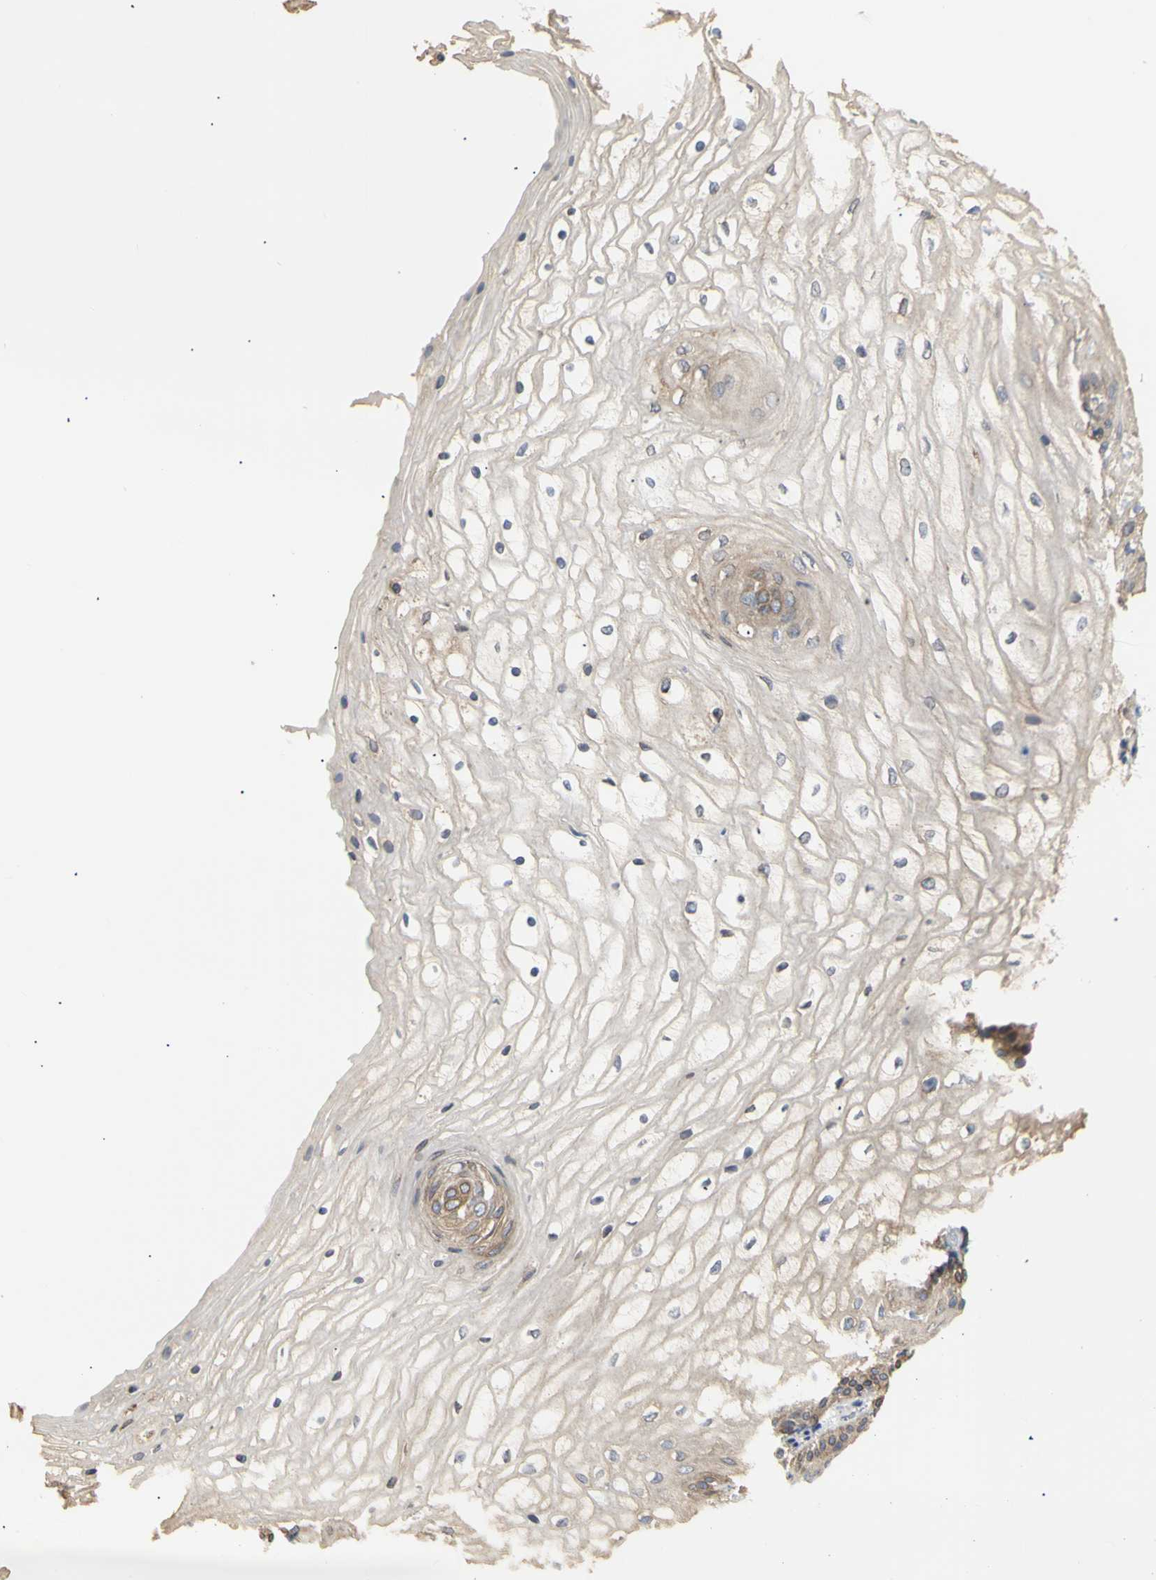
{"staining": {"intensity": "moderate", "quantity": "25%-75%", "location": "cytoplasmic/membranous,nuclear"}, "tissue": "vagina", "cell_type": "Squamous epithelial cells", "image_type": "normal", "snomed": [{"axis": "morphology", "description": "Normal tissue, NOS"}, {"axis": "topography", "description": "Vagina"}], "caption": "A histopathology image of vagina stained for a protein demonstrates moderate cytoplasmic/membranous,nuclear brown staining in squamous epithelial cells.", "gene": "ERLIN1", "patient": {"sex": "female", "age": 34}}